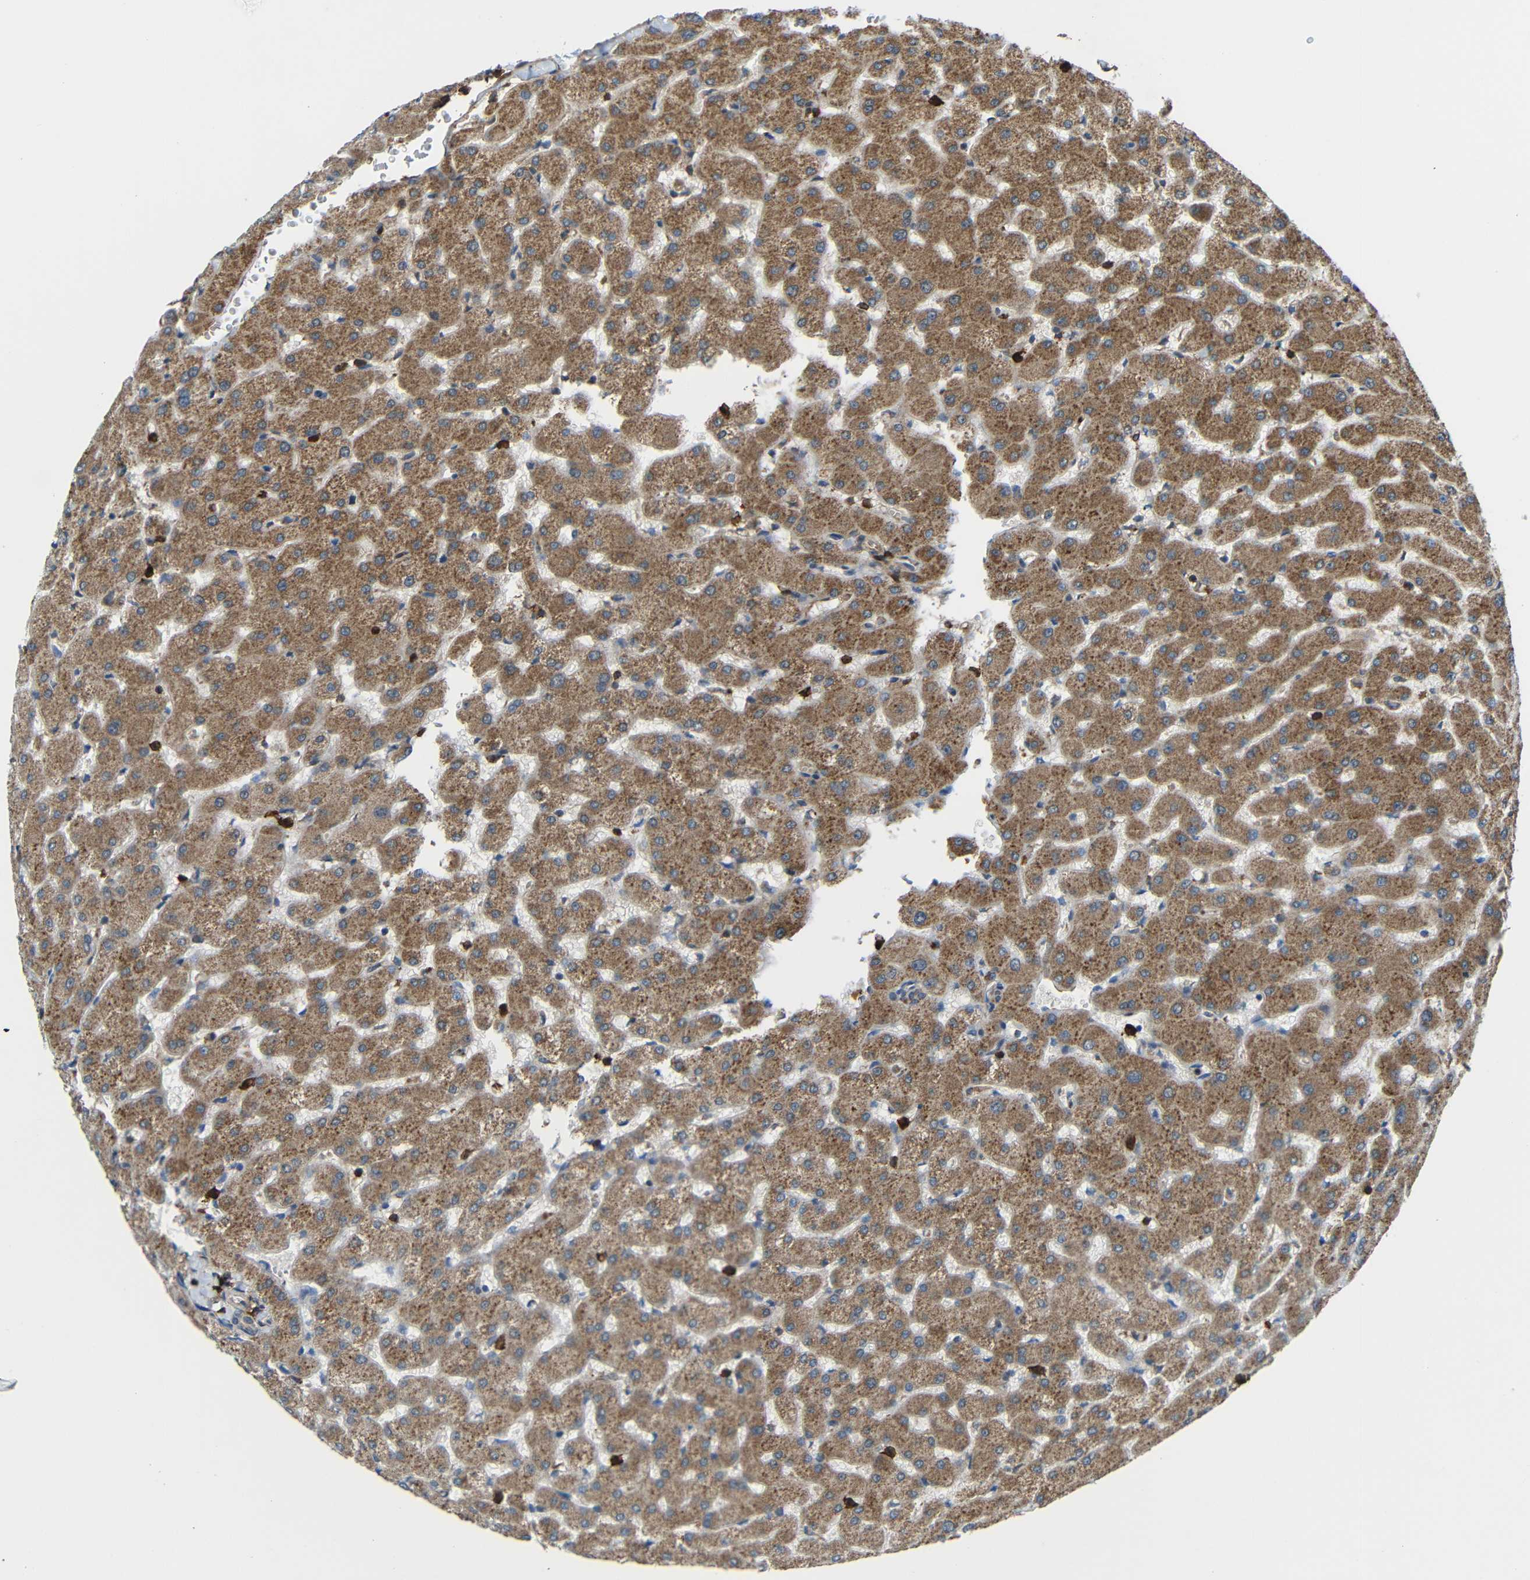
{"staining": {"intensity": "weak", "quantity": ">75%", "location": "cytoplasmic/membranous"}, "tissue": "liver", "cell_type": "Cholangiocytes", "image_type": "normal", "snomed": [{"axis": "morphology", "description": "Normal tissue, NOS"}, {"axis": "topography", "description": "Liver"}], "caption": "IHC image of unremarkable liver: liver stained using IHC reveals low levels of weak protein expression localized specifically in the cytoplasmic/membranous of cholangiocytes, appearing as a cytoplasmic/membranous brown color.", "gene": "C1GALT1", "patient": {"sex": "female", "age": 63}}